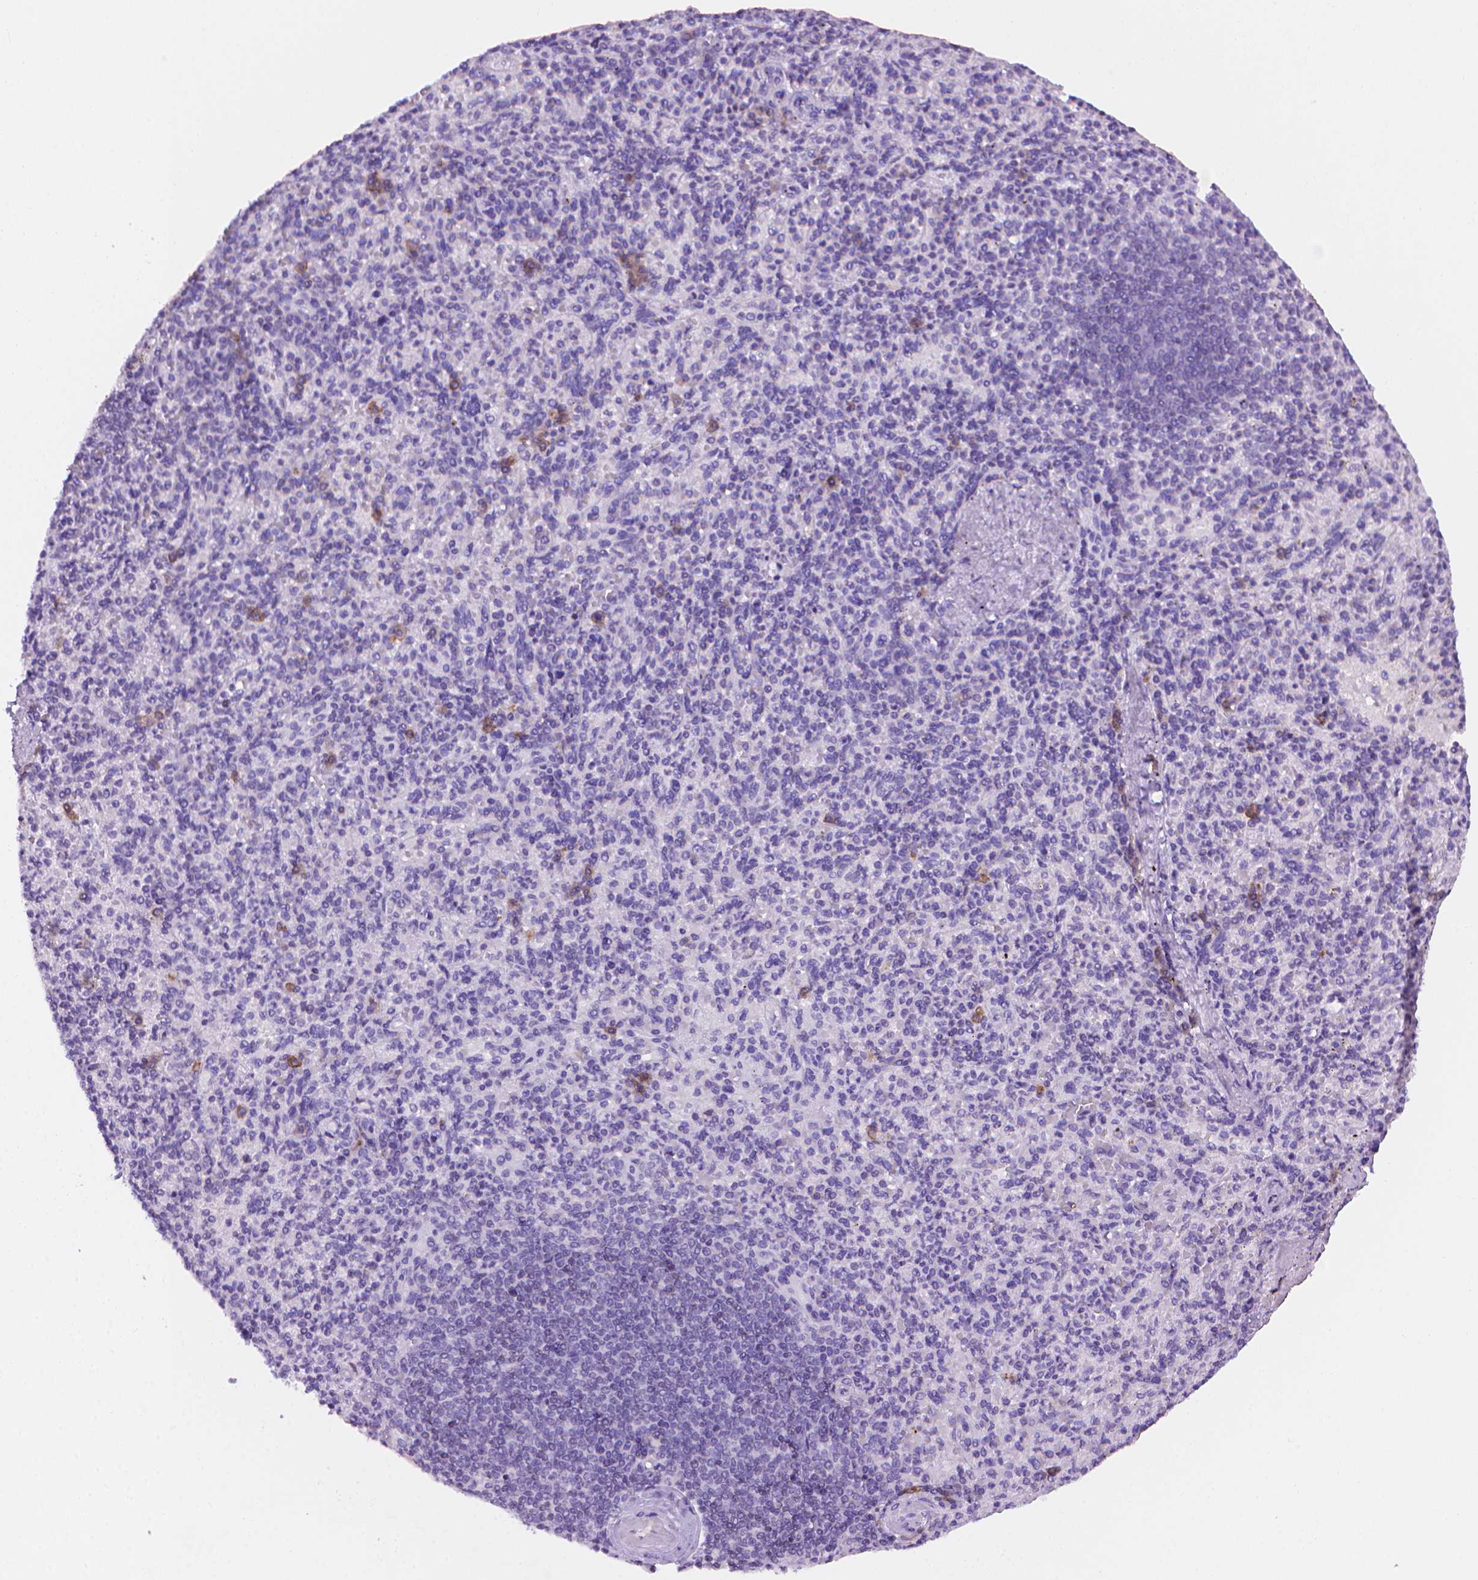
{"staining": {"intensity": "moderate", "quantity": "<25%", "location": "cytoplasmic/membranous"}, "tissue": "spleen", "cell_type": "Cells in red pulp", "image_type": "normal", "snomed": [{"axis": "morphology", "description": "Normal tissue, NOS"}, {"axis": "topography", "description": "Spleen"}], "caption": "Protein expression analysis of benign spleen demonstrates moderate cytoplasmic/membranous positivity in about <25% of cells in red pulp. Nuclei are stained in blue.", "gene": "TMEM184A", "patient": {"sex": "female", "age": 74}}